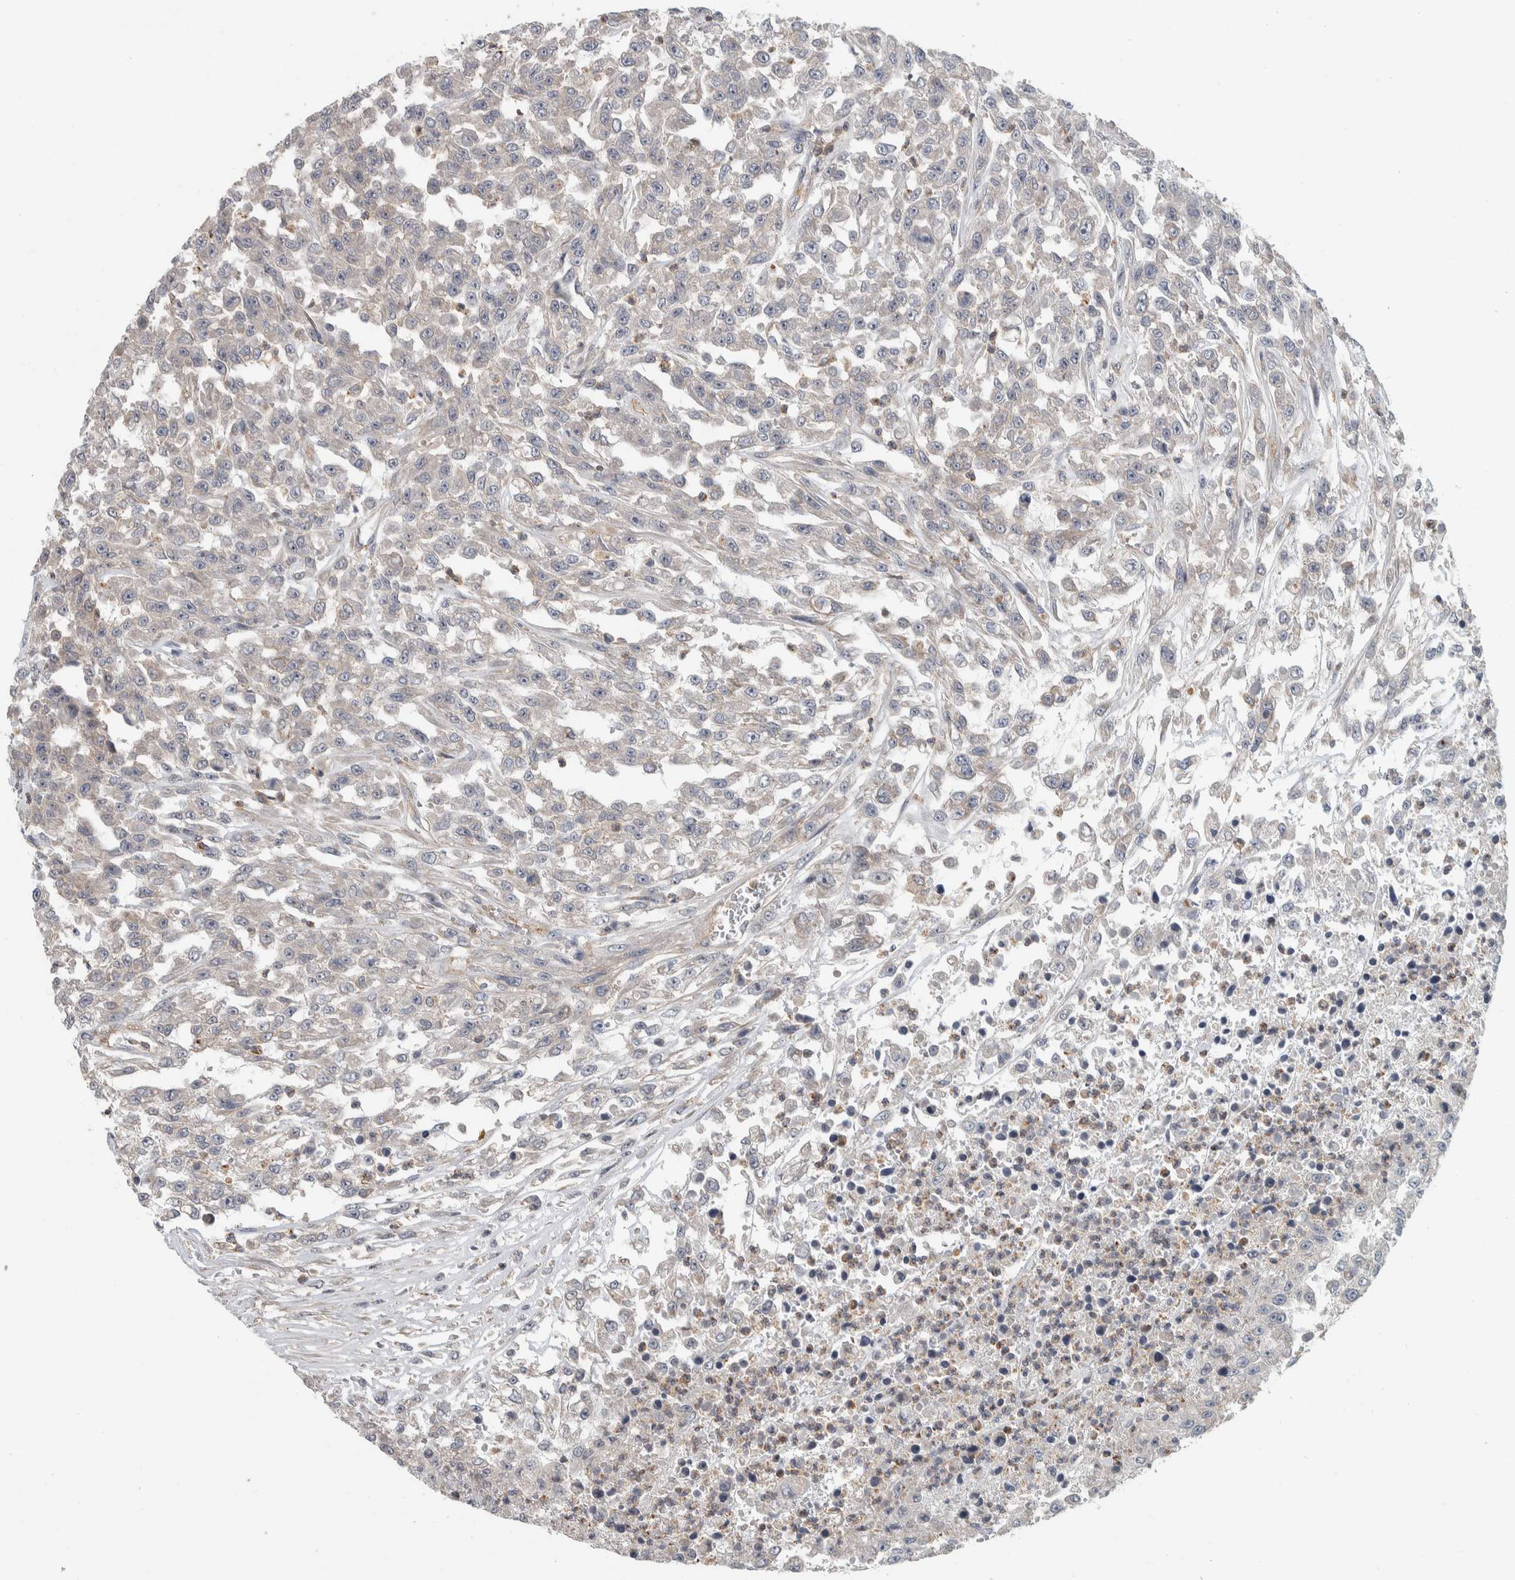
{"staining": {"intensity": "negative", "quantity": "none", "location": "none"}, "tissue": "urothelial cancer", "cell_type": "Tumor cells", "image_type": "cancer", "snomed": [{"axis": "morphology", "description": "Urothelial carcinoma, High grade"}, {"axis": "topography", "description": "Urinary bladder"}], "caption": "Tumor cells are negative for protein expression in human urothelial cancer.", "gene": "KCNJ3", "patient": {"sex": "male", "age": 46}}